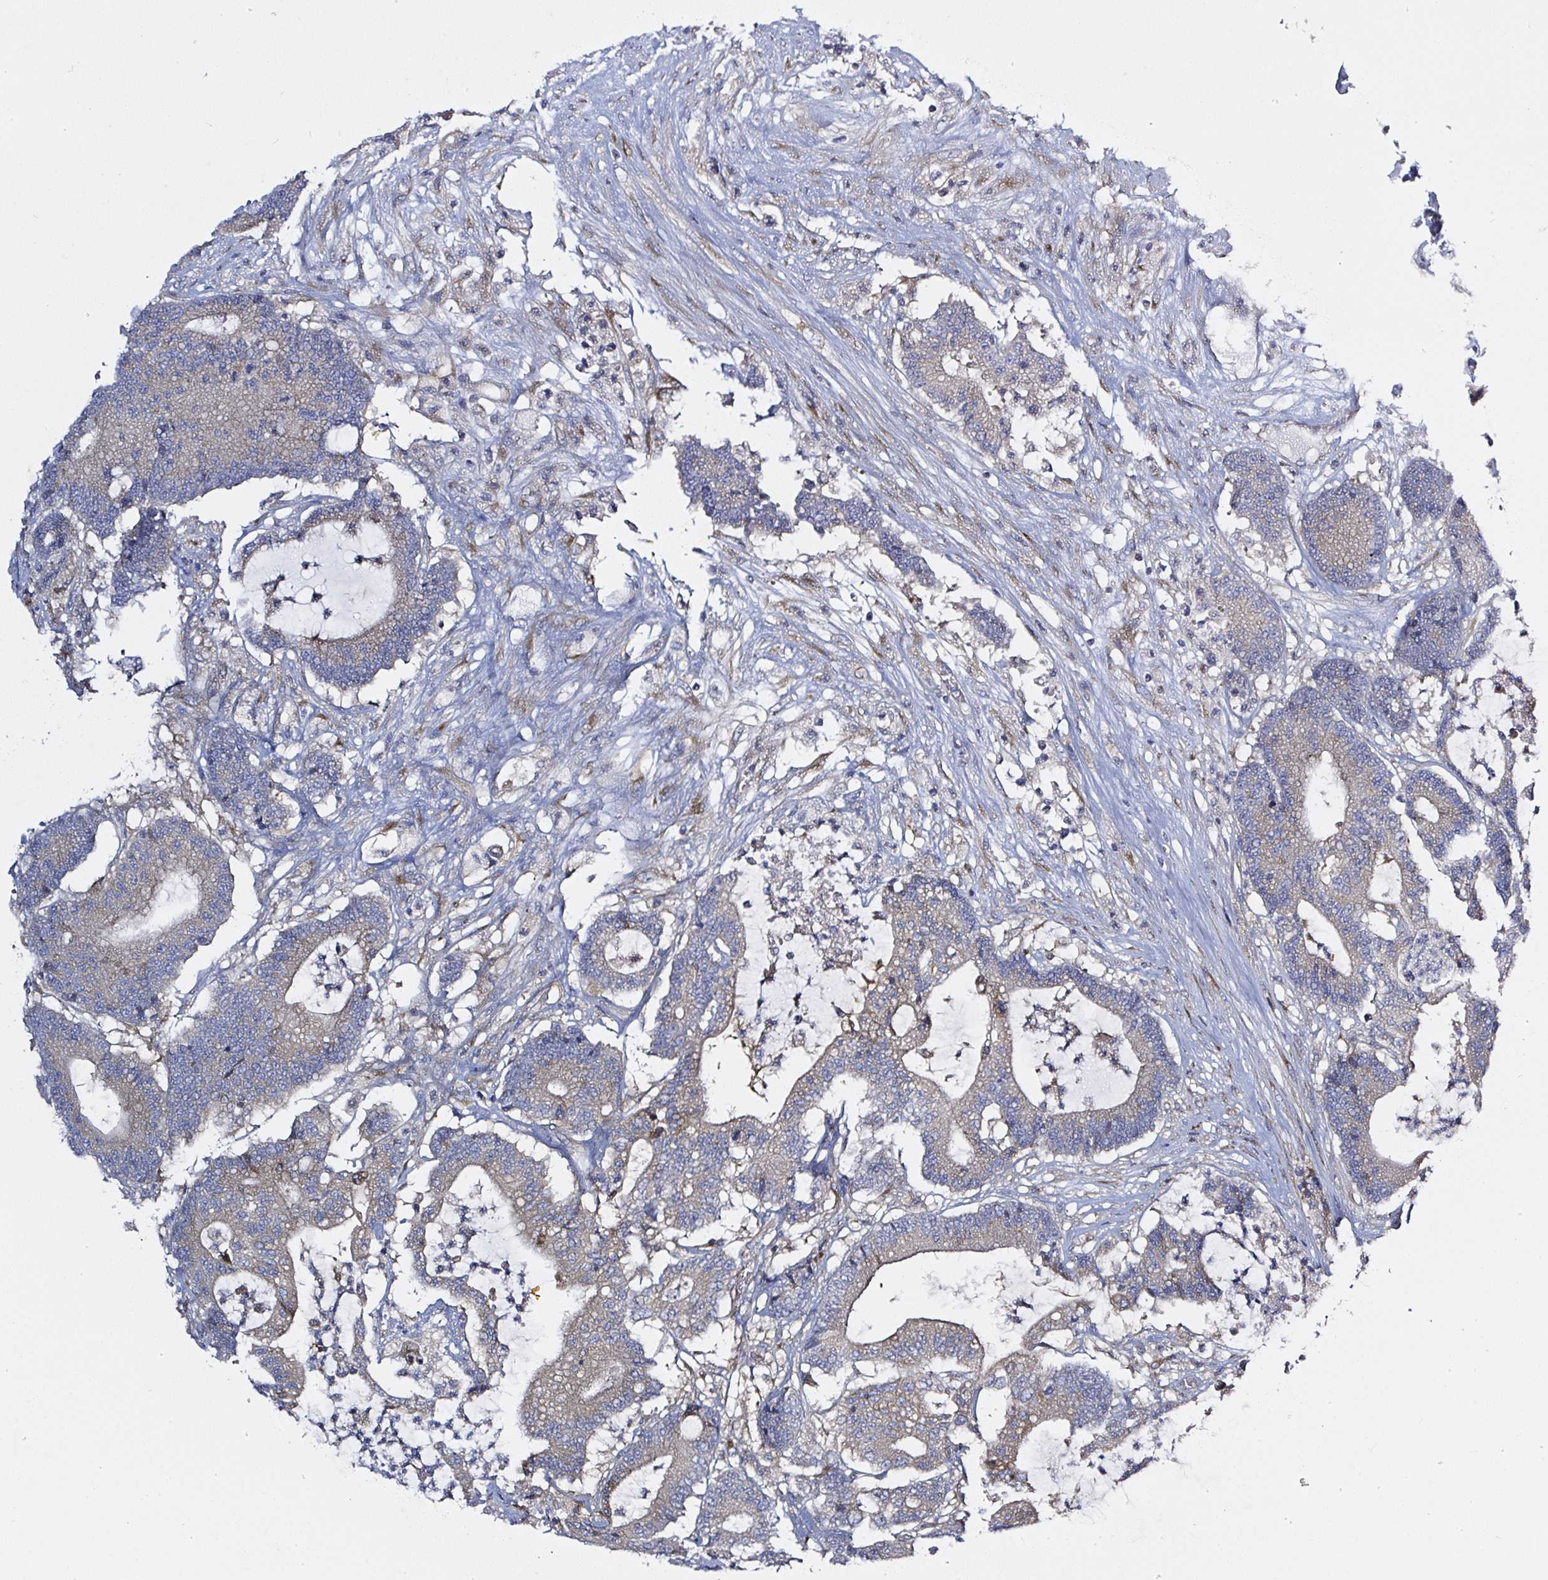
{"staining": {"intensity": "weak", "quantity": "25%-75%", "location": "cytoplasmic/membranous"}, "tissue": "colorectal cancer", "cell_type": "Tumor cells", "image_type": "cancer", "snomed": [{"axis": "morphology", "description": "Adenocarcinoma, NOS"}, {"axis": "topography", "description": "Colon"}], "caption": "Immunohistochemical staining of adenocarcinoma (colorectal) shows low levels of weak cytoplasmic/membranous protein positivity in about 25%-75% of tumor cells.", "gene": "MLX", "patient": {"sex": "female", "age": 84}}